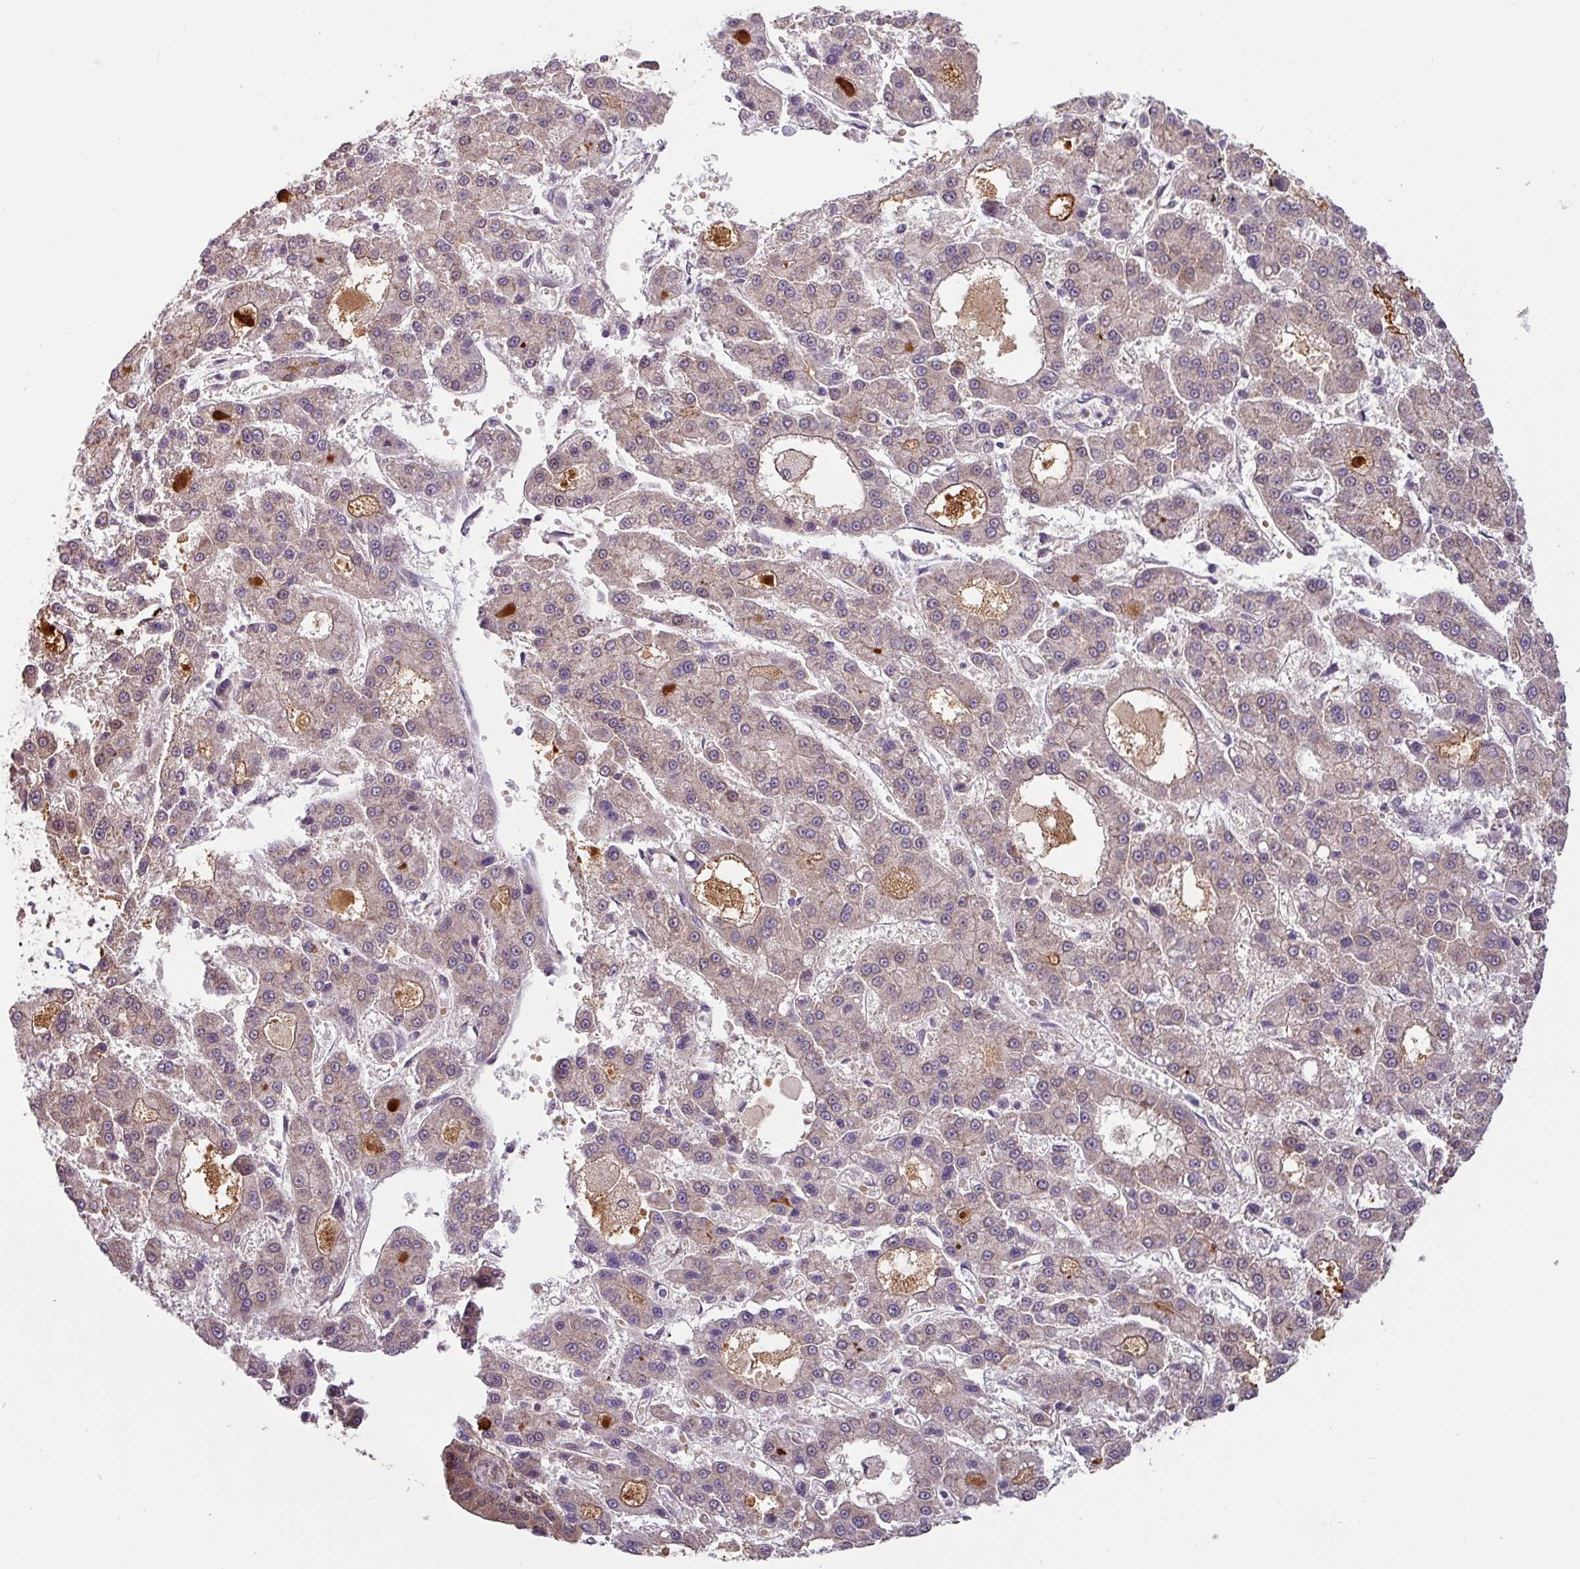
{"staining": {"intensity": "weak", "quantity": "<25%", "location": "cytoplasmic/membranous"}, "tissue": "liver cancer", "cell_type": "Tumor cells", "image_type": "cancer", "snomed": [{"axis": "morphology", "description": "Carcinoma, Hepatocellular, NOS"}, {"axis": "topography", "description": "Liver"}], "caption": "High magnification brightfield microscopy of liver hepatocellular carcinoma stained with DAB (3,3'-diaminobenzidine) (brown) and counterstained with hematoxylin (blue): tumor cells show no significant staining.", "gene": "SHB", "patient": {"sex": "male", "age": 70}}